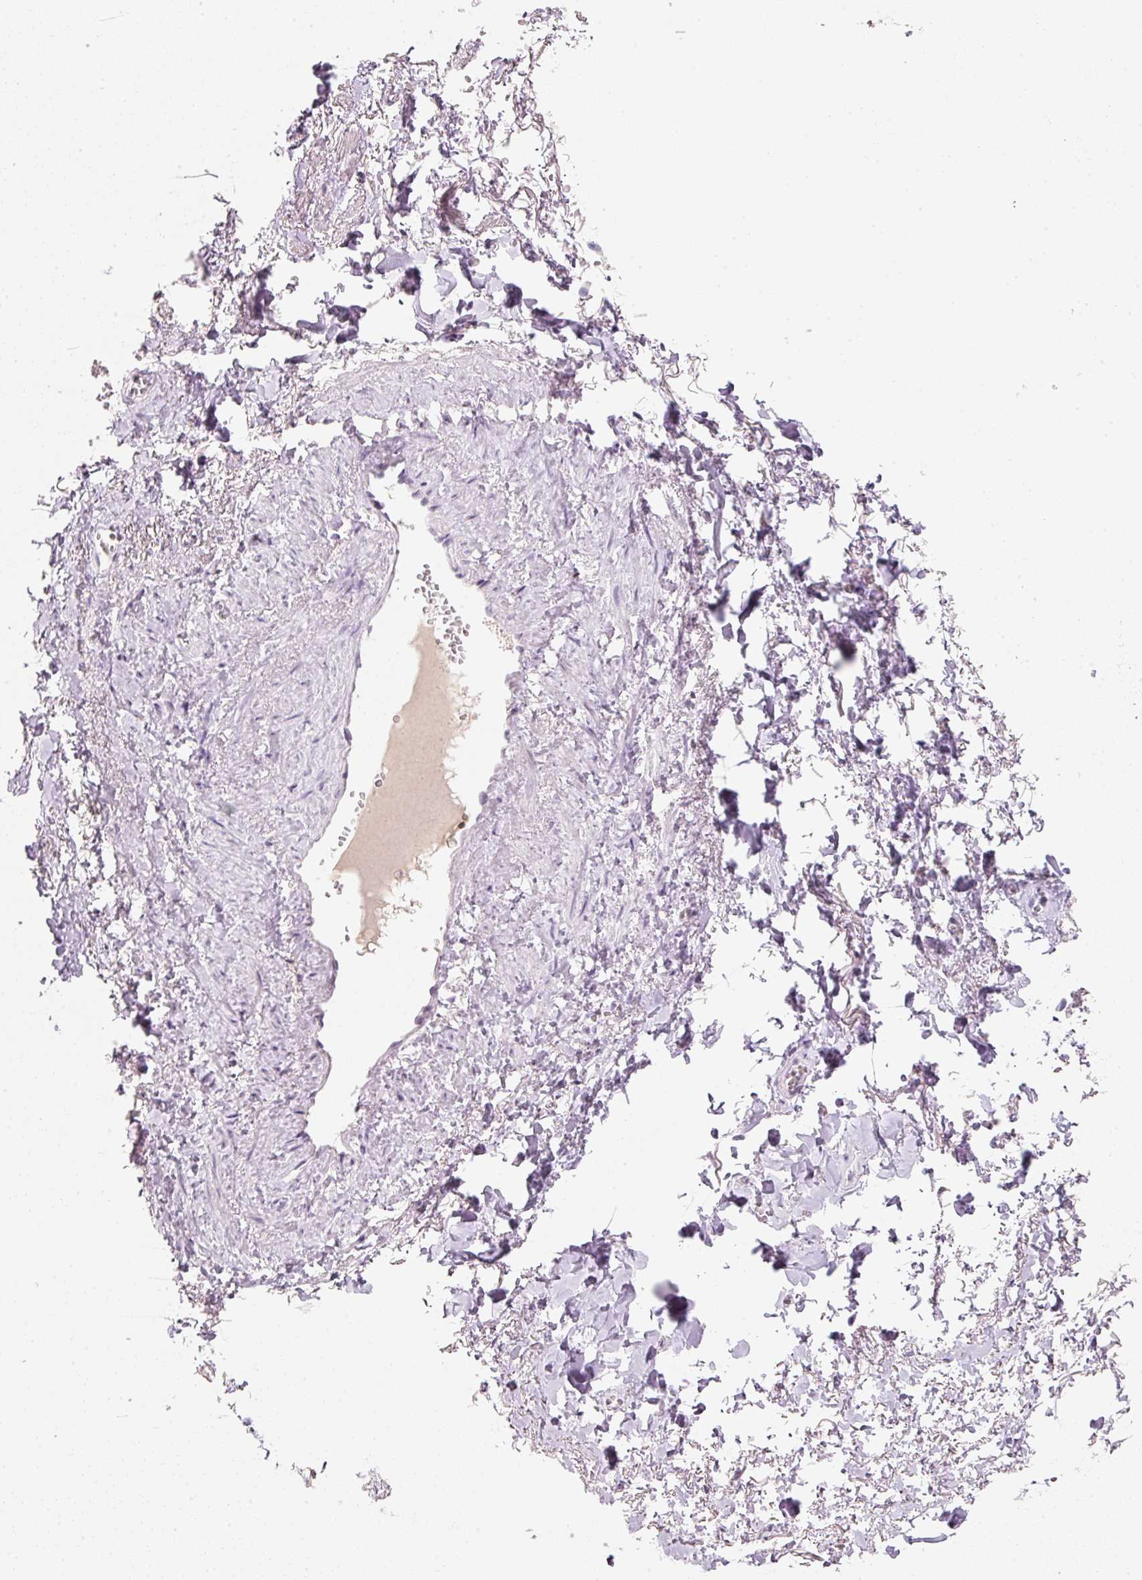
{"staining": {"intensity": "negative", "quantity": "none", "location": "none"}, "tissue": "adipose tissue", "cell_type": "Adipocytes", "image_type": "normal", "snomed": [{"axis": "morphology", "description": "Normal tissue, NOS"}, {"axis": "topography", "description": "Vulva"}, {"axis": "topography", "description": "Vagina"}, {"axis": "topography", "description": "Peripheral nerve tissue"}], "caption": "The IHC image has no significant positivity in adipocytes of adipose tissue. The staining was performed using DAB to visualize the protein expression in brown, while the nuclei were stained in blue with hematoxylin (Magnification: 20x).", "gene": "ENSG00000206549", "patient": {"sex": "female", "age": 66}}